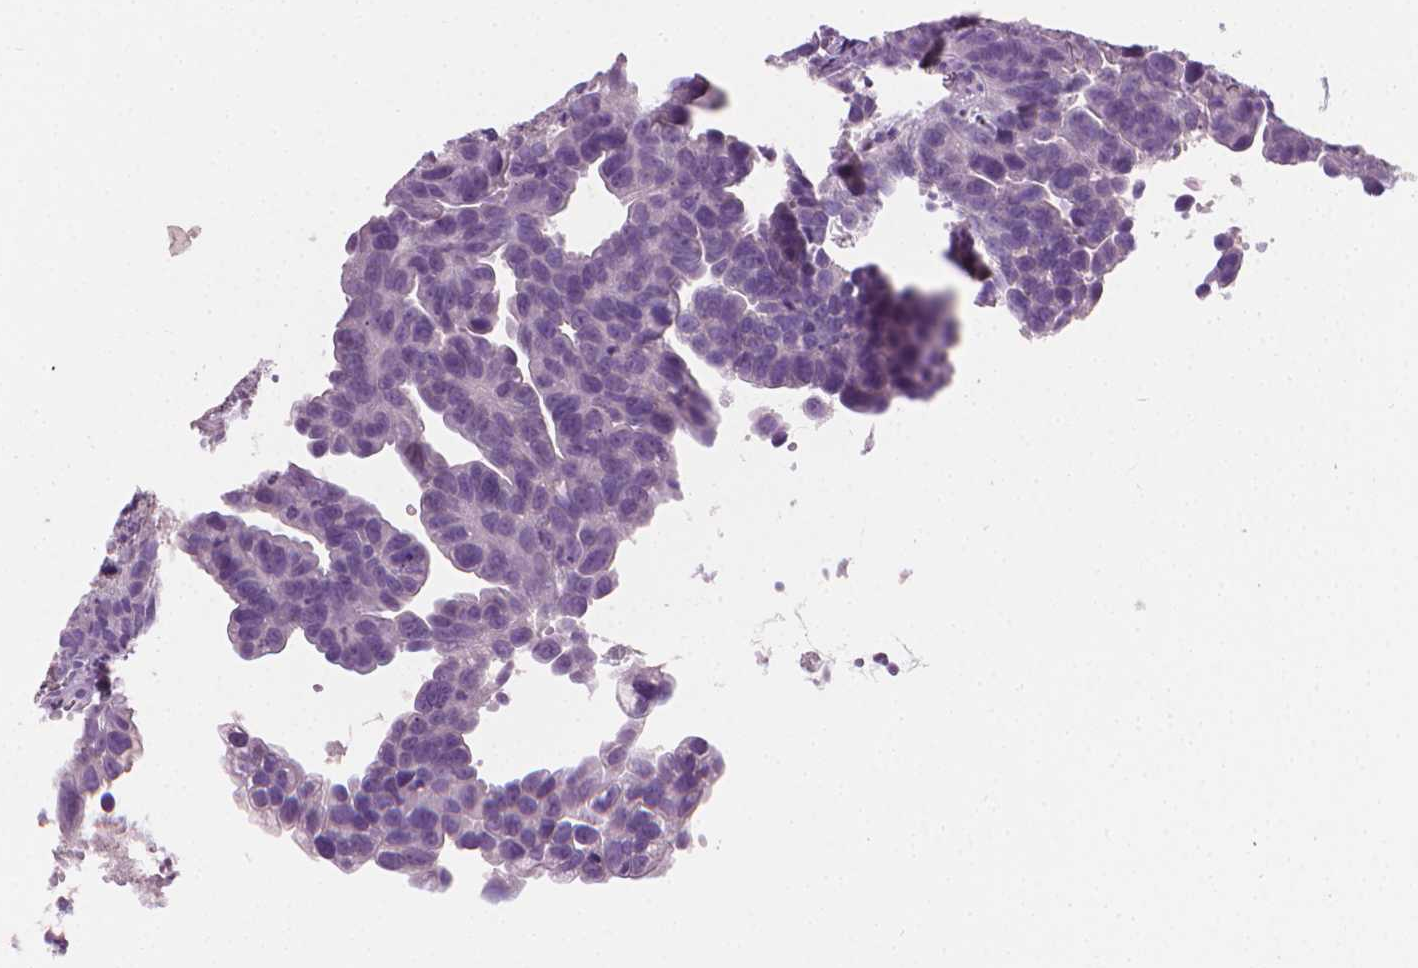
{"staining": {"intensity": "negative", "quantity": "none", "location": "none"}, "tissue": "head and neck cancer", "cell_type": "Tumor cells", "image_type": "cancer", "snomed": [{"axis": "morphology", "description": "Adenocarcinoma, NOS"}, {"axis": "topography", "description": "Head-Neck"}], "caption": "Tumor cells are negative for protein expression in human adenocarcinoma (head and neck). Nuclei are stained in blue.", "gene": "TNNI2", "patient": {"sex": "male", "age": 62}}